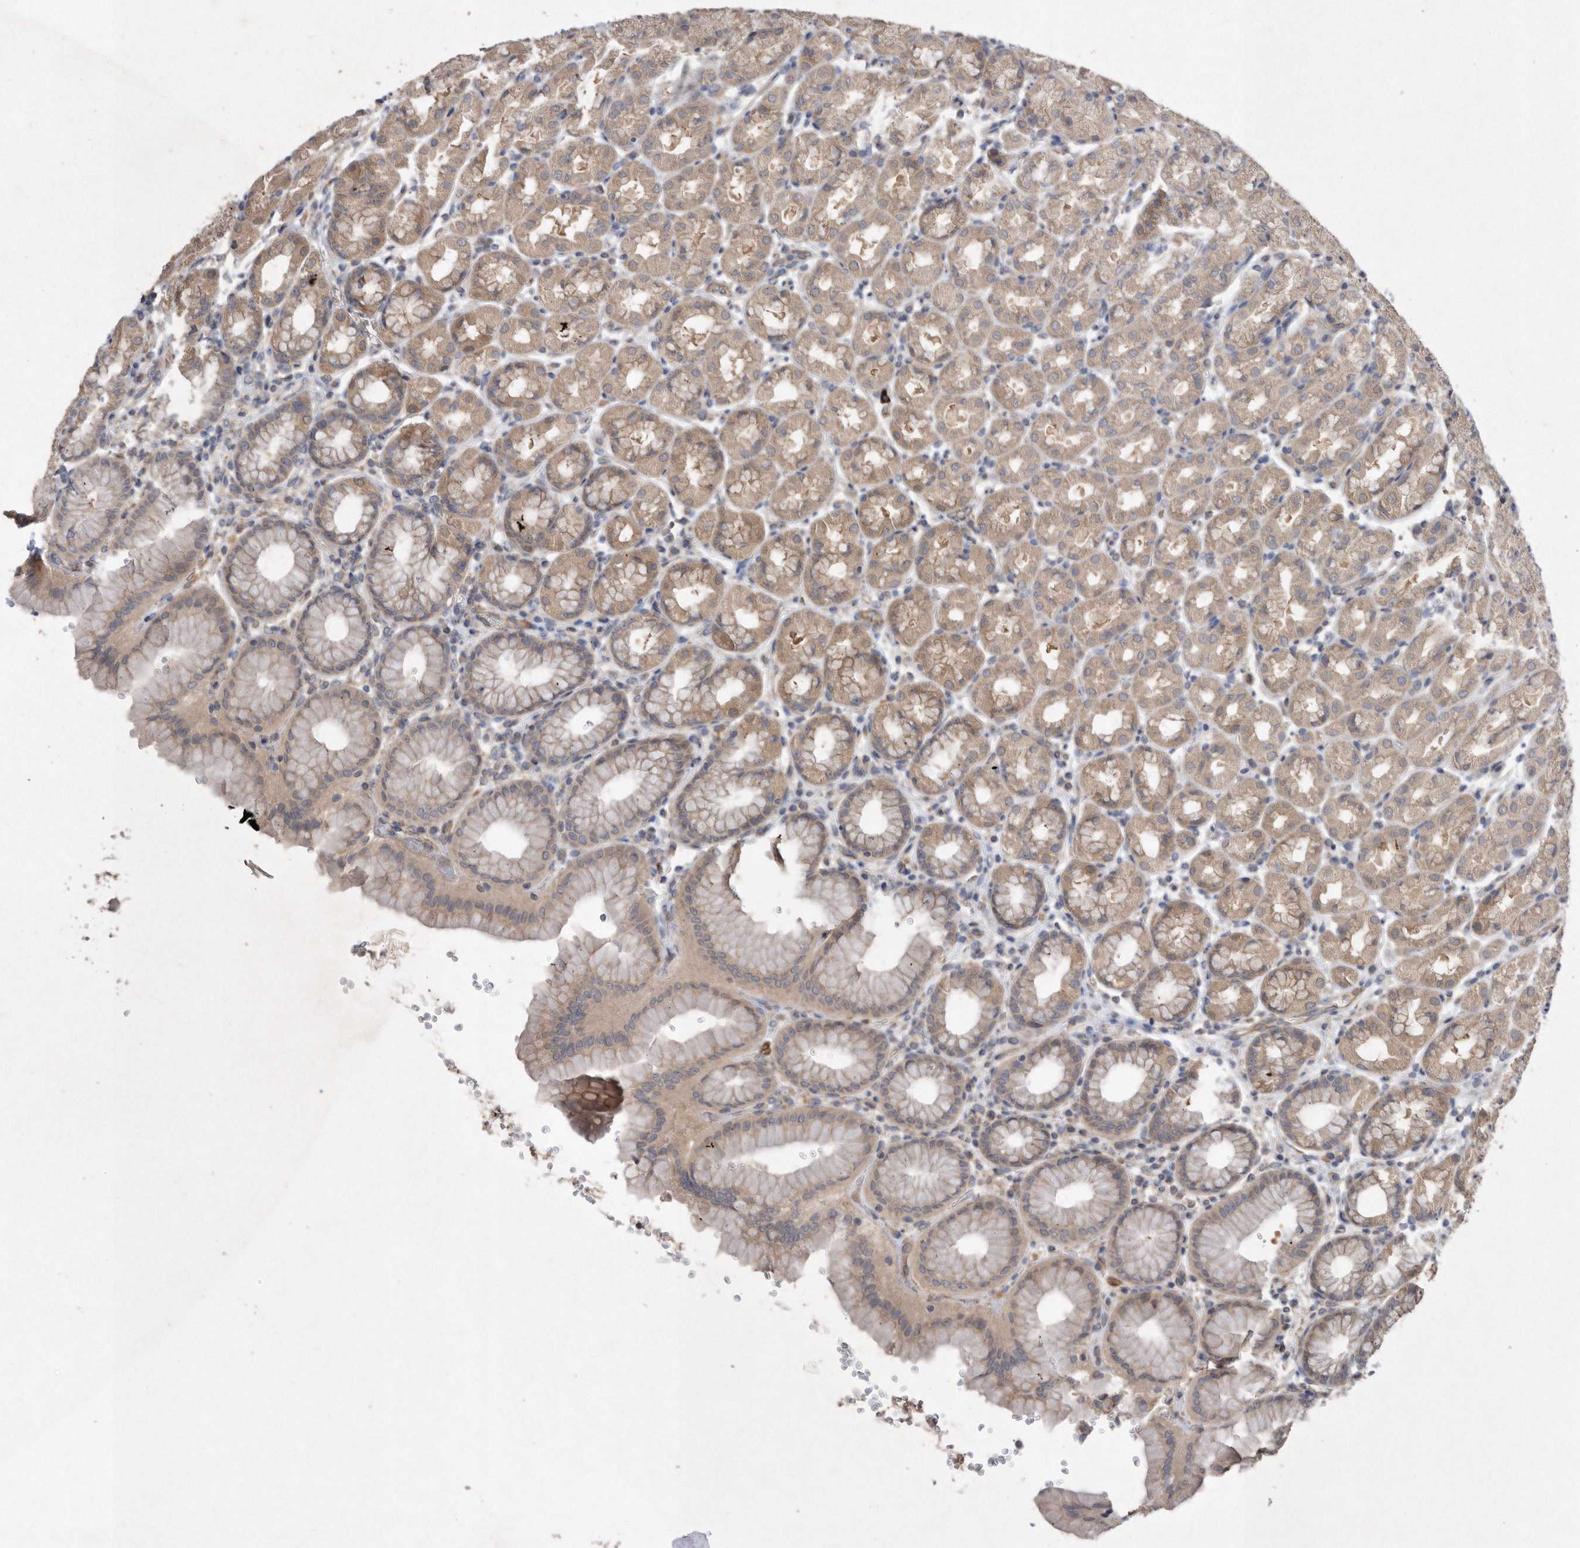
{"staining": {"intensity": "weak", "quantity": "25%-75%", "location": "cytoplasmic/membranous"}, "tissue": "stomach", "cell_type": "Glandular cells", "image_type": "normal", "snomed": [{"axis": "morphology", "description": "Normal tissue, NOS"}, {"axis": "topography", "description": "Stomach"}], "caption": "A high-resolution histopathology image shows immunohistochemistry staining of unremarkable stomach, which shows weak cytoplasmic/membranous expression in about 25%-75% of glandular cells. The protein of interest is stained brown, and the nuclei are stained in blue (DAB IHC with brightfield microscopy, high magnification).", "gene": "PON2", "patient": {"sex": "male", "age": 42}}